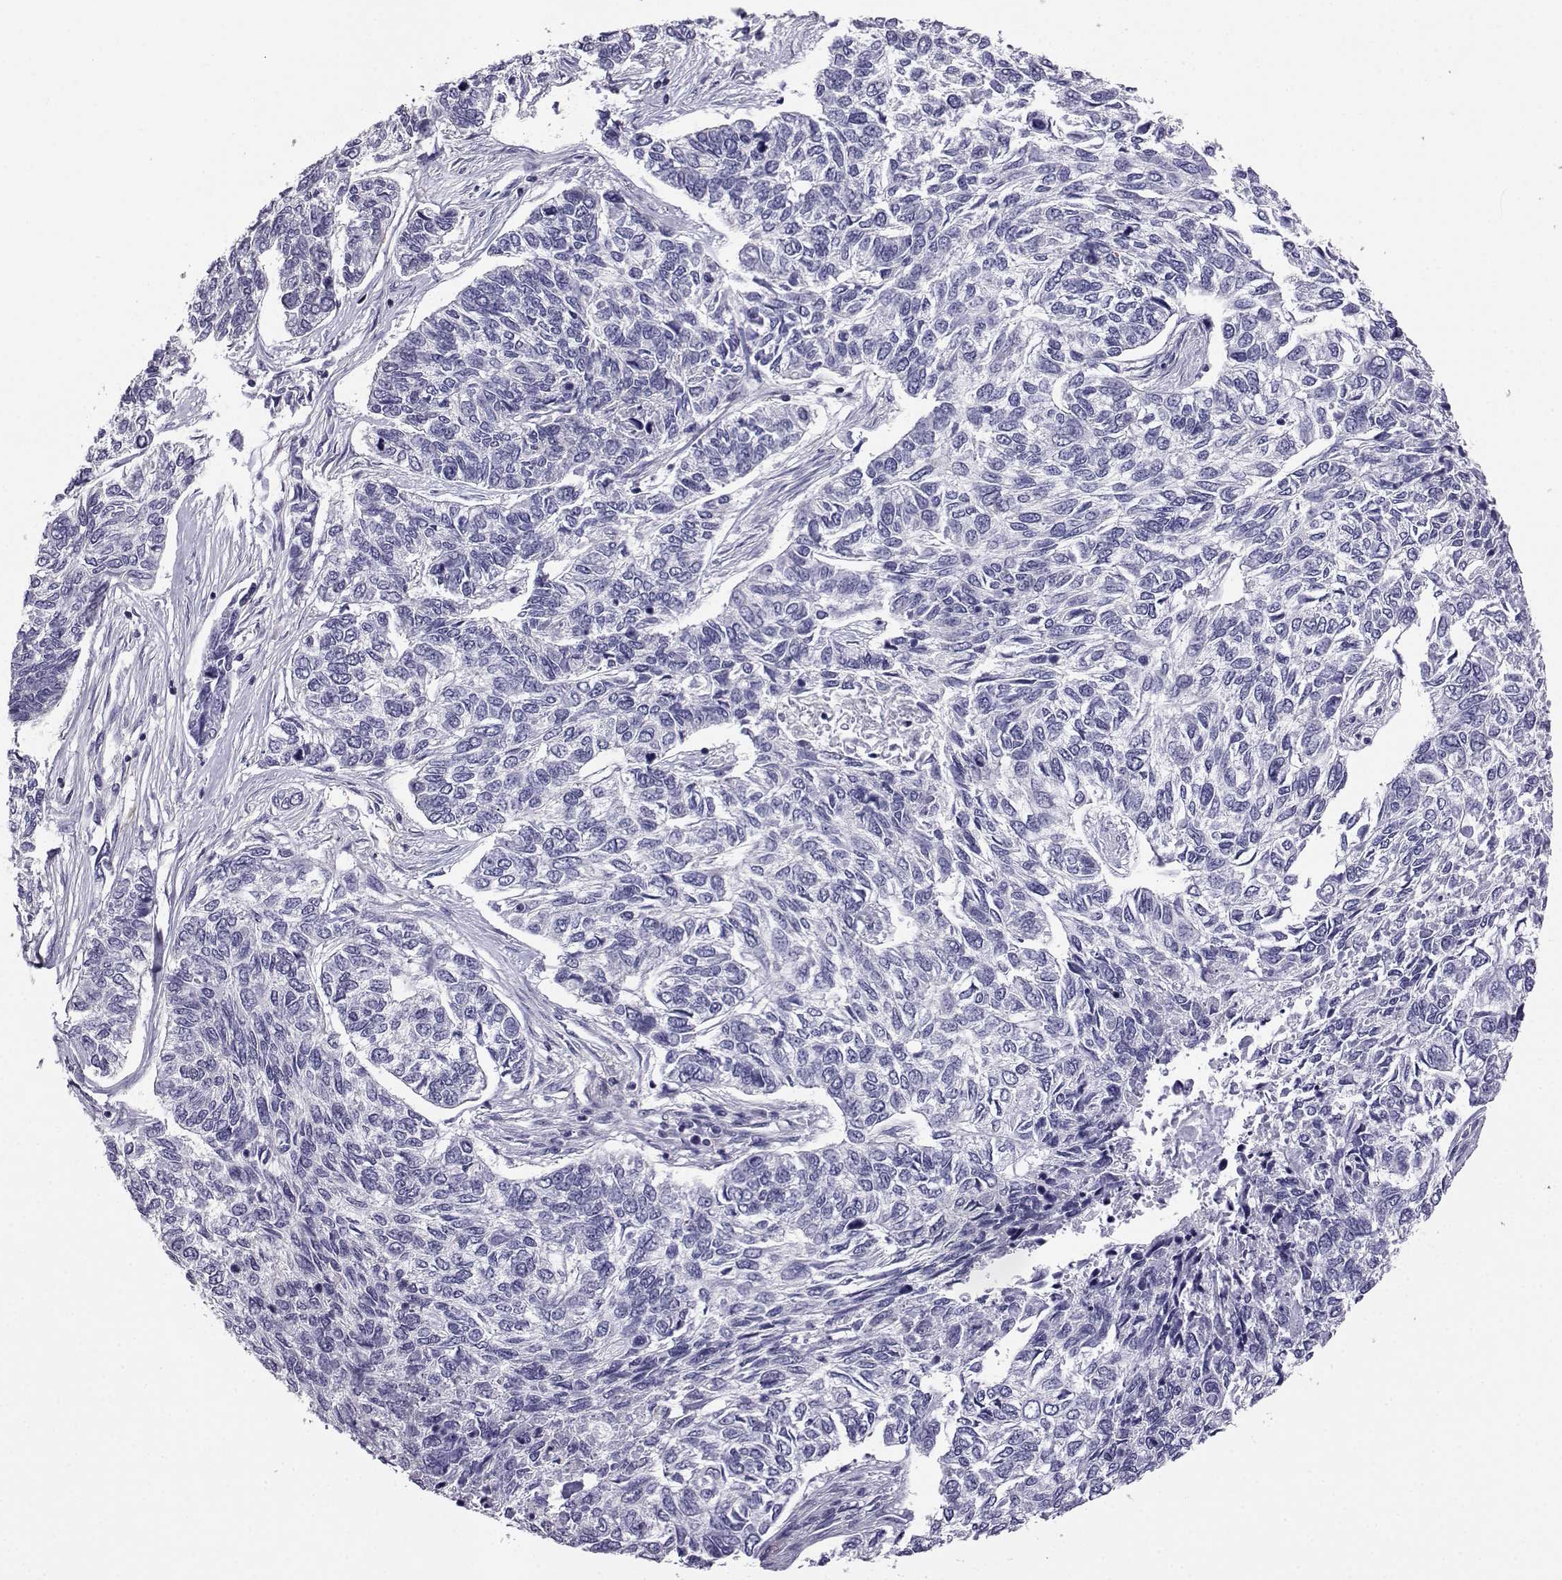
{"staining": {"intensity": "negative", "quantity": "none", "location": "none"}, "tissue": "skin cancer", "cell_type": "Tumor cells", "image_type": "cancer", "snomed": [{"axis": "morphology", "description": "Basal cell carcinoma"}, {"axis": "topography", "description": "Skin"}], "caption": "DAB (3,3'-diaminobenzidine) immunohistochemical staining of skin cancer exhibits no significant staining in tumor cells.", "gene": "AKR1B1", "patient": {"sex": "female", "age": 65}}